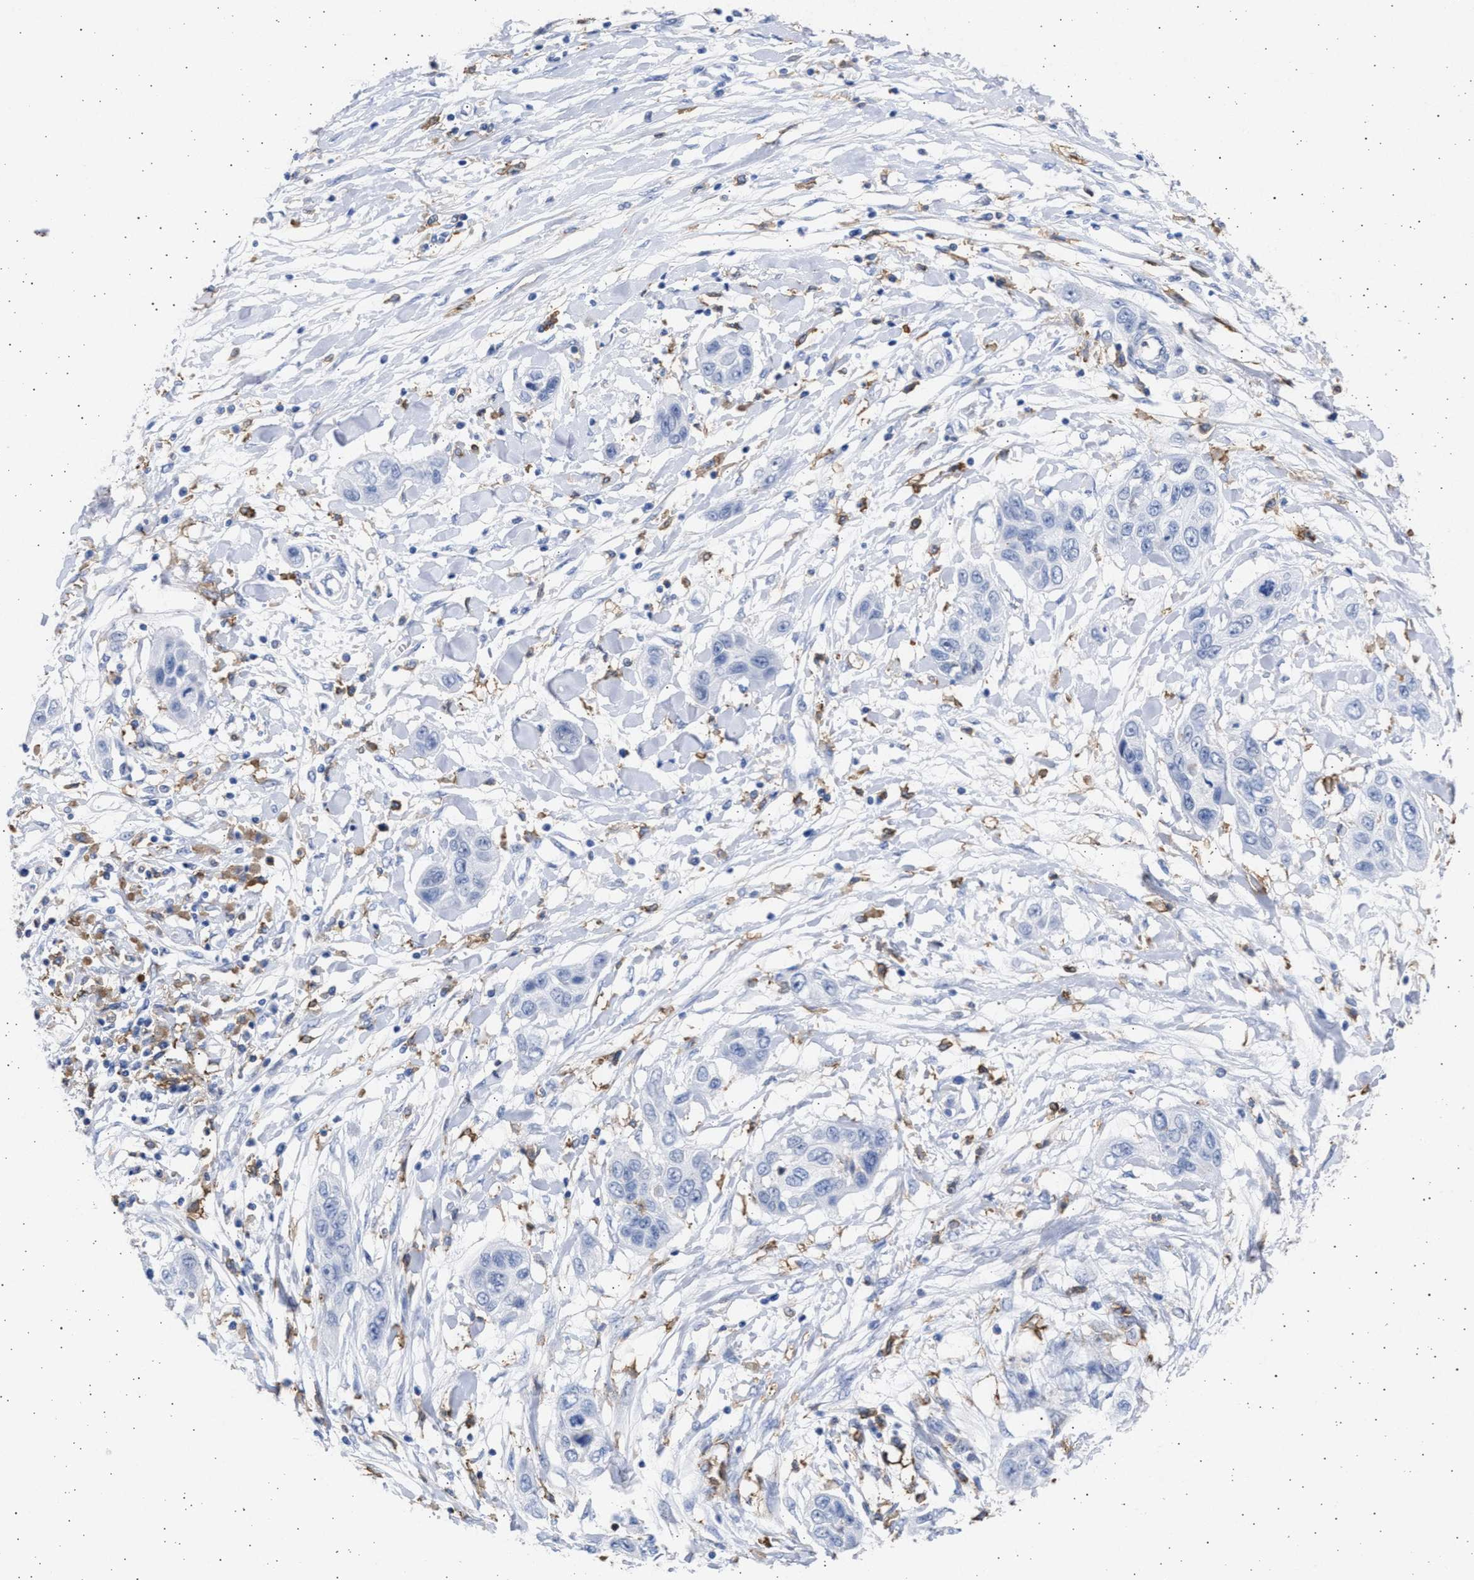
{"staining": {"intensity": "negative", "quantity": "none", "location": "none"}, "tissue": "pancreatic cancer", "cell_type": "Tumor cells", "image_type": "cancer", "snomed": [{"axis": "morphology", "description": "Adenocarcinoma, NOS"}, {"axis": "topography", "description": "Pancreas"}], "caption": "This is an immunohistochemistry micrograph of human pancreatic cancer. There is no expression in tumor cells.", "gene": "FCER1A", "patient": {"sex": "female", "age": 70}}